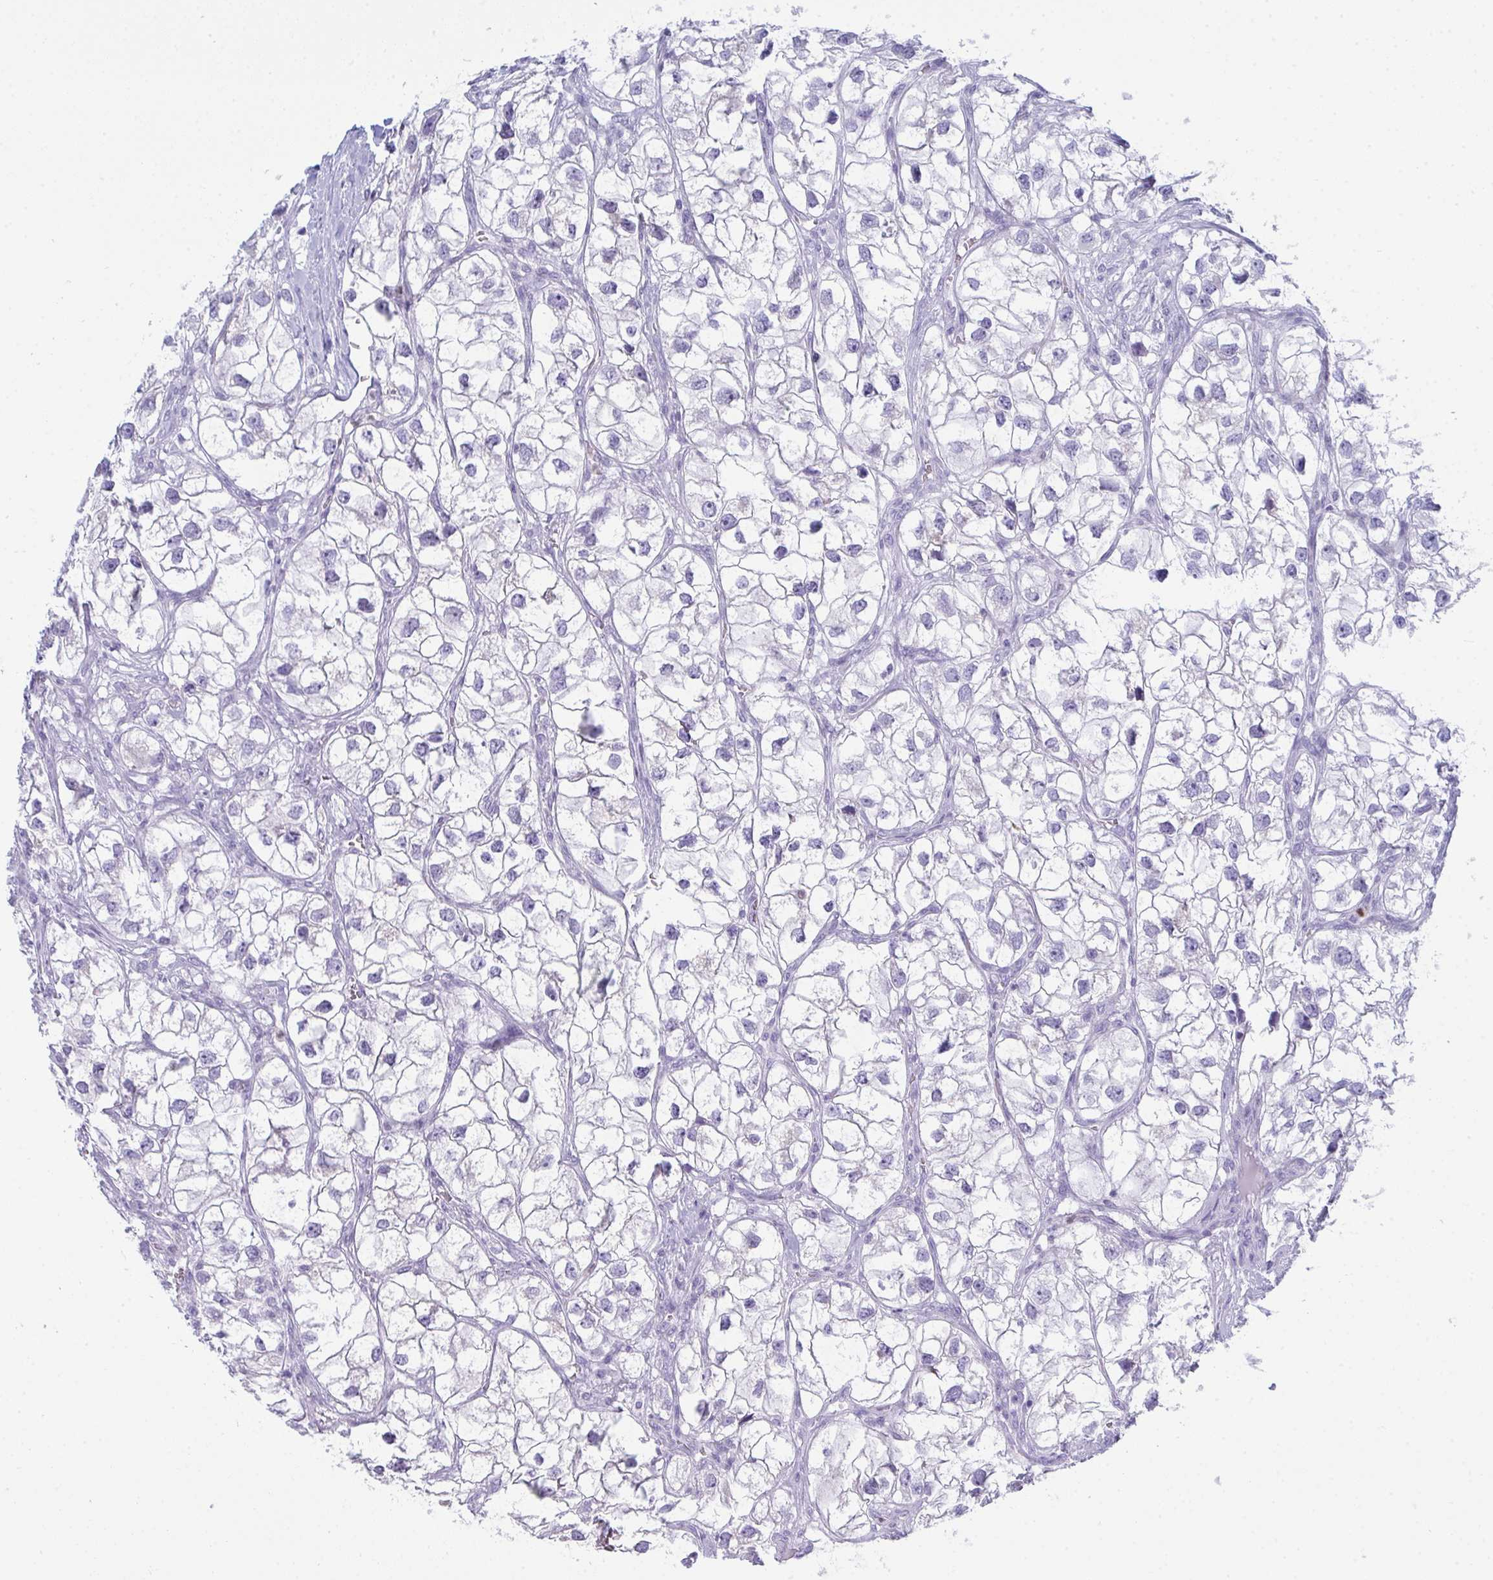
{"staining": {"intensity": "negative", "quantity": "none", "location": "none"}, "tissue": "renal cancer", "cell_type": "Tumor cells", "image_type": "cancer", "snomed": [{"axis": "morphology", "description": "Adenocarcinoma, NOS"}, {"axis": "topography", "description": "Kidney"}], "caption": "DAB immunohistochemical staining of renal adenocarcinoma reveals no significant staining in tumor cells.", "gene": "SERPINB10", "patient": {"sex": "male", "age": 59}}